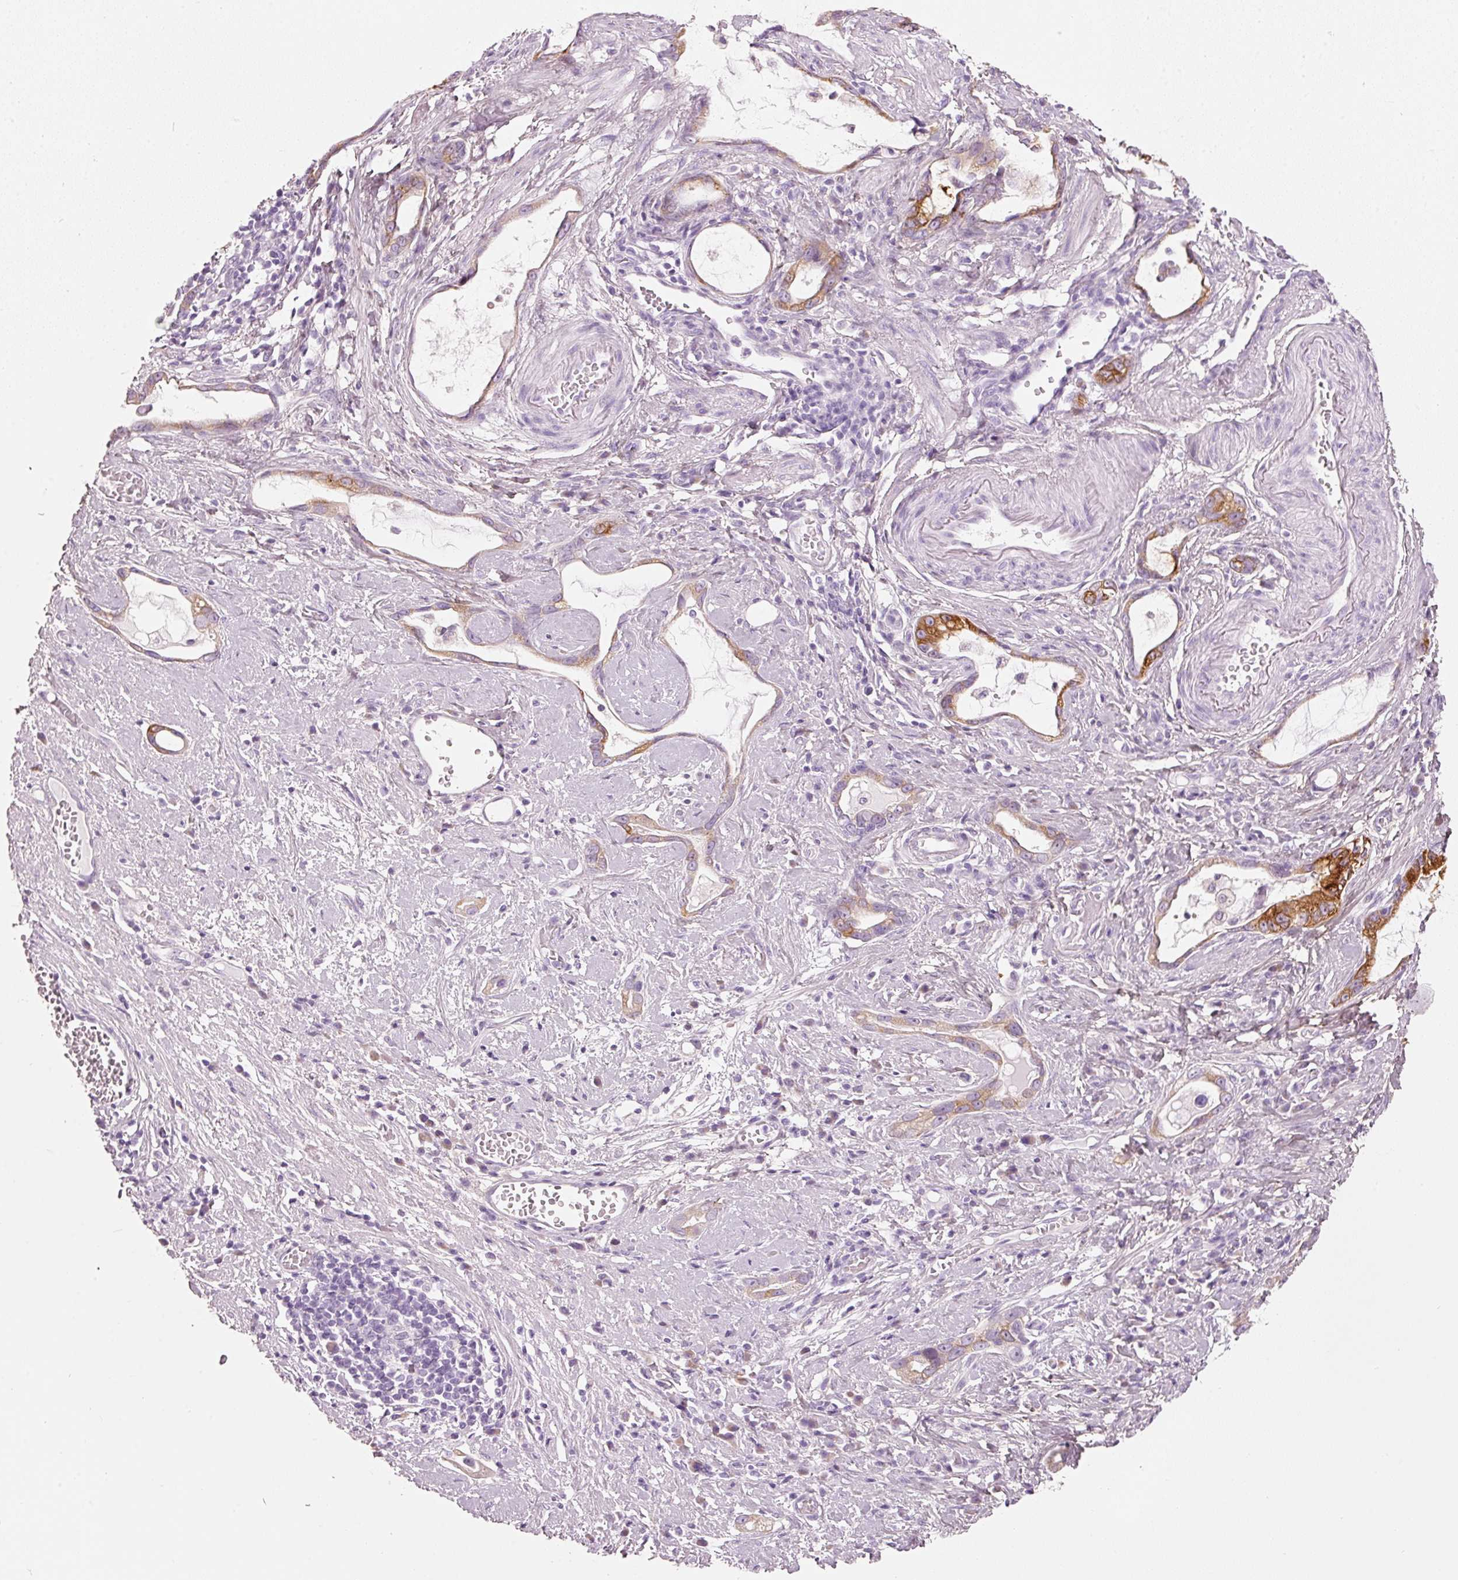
{"staining": {"intensity": "moderate", "quantity": ">75%", "location": "cytoplasmic/membranous"}, "tissue": "stomach cancer", "cell_type": "Tumor cells", "image_type": "cancer", "snomed": [{"axis": "morphology", "description": "Adenocarcinoma, NOS"}, {"axis": "topography", "description": "Stomach"}], "caption": "This is a photomicrograph of immunohistochemistry (IHC) staining of stomach adenocarcinoma, which shows moderate positivity in the cytoplasmic/membranous of tumor cells.", "gene": "PDXDC1", "patient": {"sex": "male", "age": 55}}